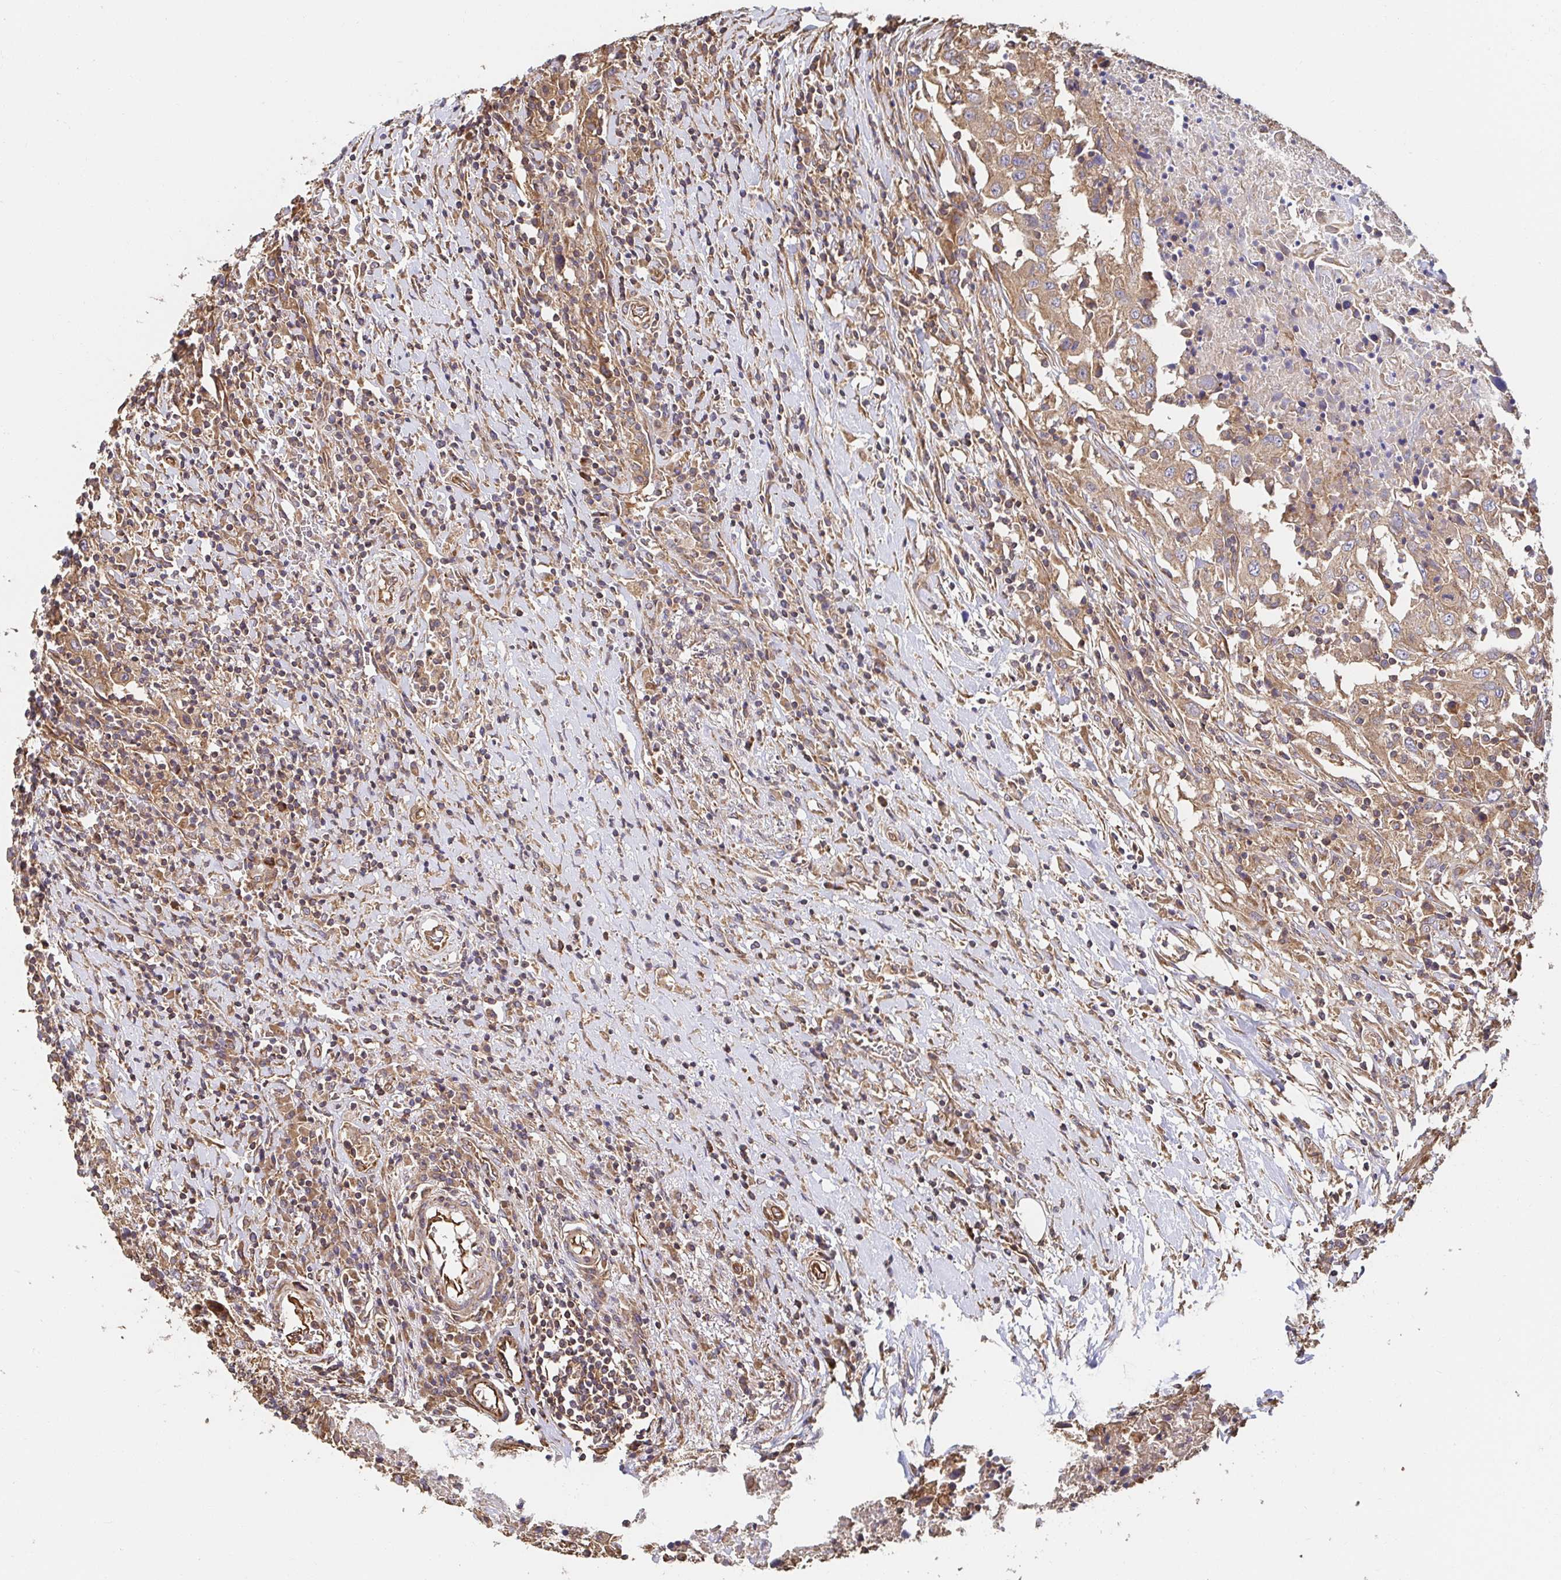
{"staining": {"intensity": "moderate", "quantity": ">75%", "location": "cytoplasmic/membranous"}, "tissue": "urothelial cancer", "cell_type": "Tumor cells", "image_type": "cancer", "snomed": [{"axis": "morphology", "description": "Urothelial carcinoma, High grade"}, {"axis": "topography", "description": "Urinary bladder"}], "caption": "An immunohistochemistry (IHC) micrograph of tumor tissue is shown. Protein staining in brown labels moderate cytoplasmic/membranous positivity in high-grade urothelial carcinoma within tumor cells.", "gene": "APBB1", "patient": {"sex": "male", "age": 61}}